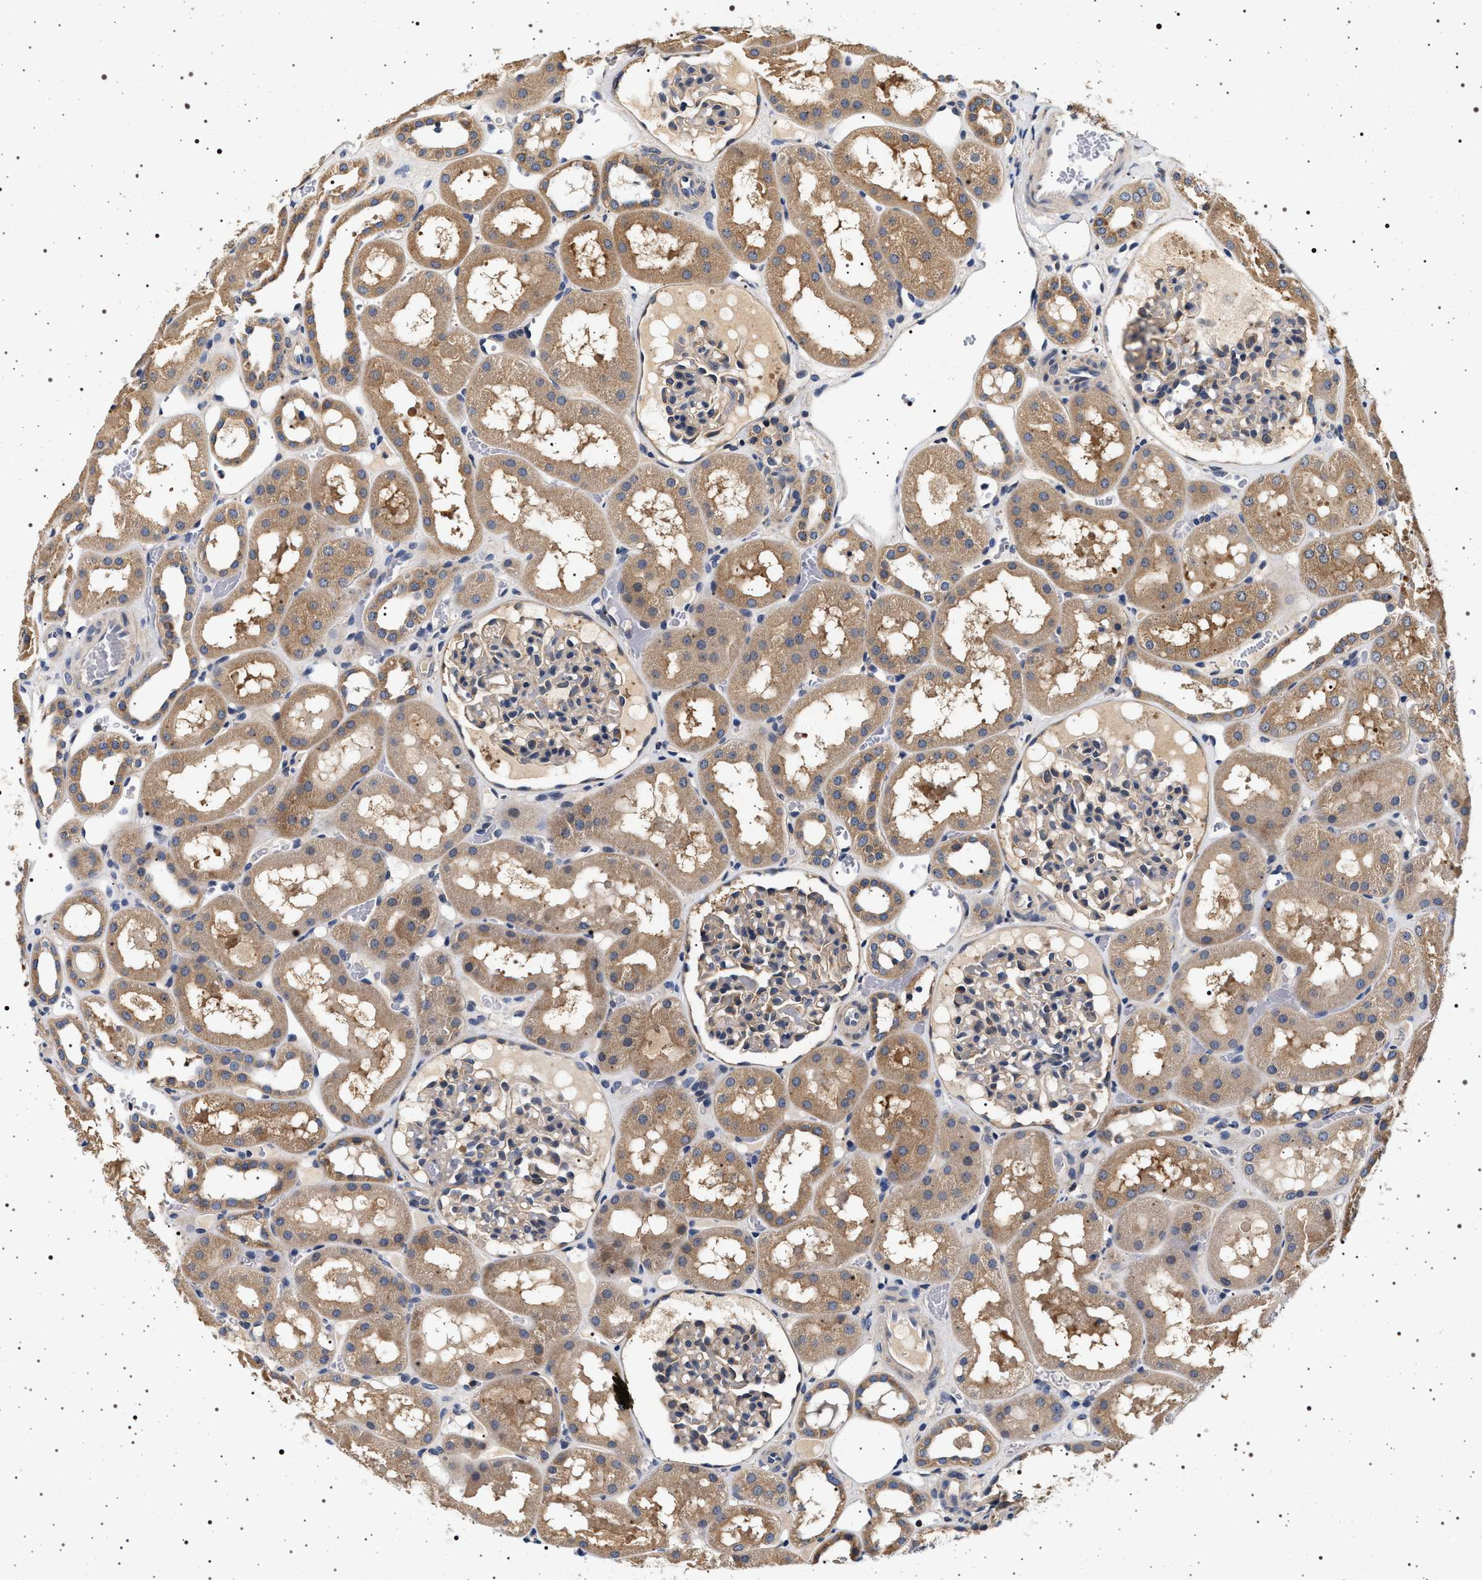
{"staining": {"intensity": "negative", "quantity": "none", "location": "none"}, "tissue": "kidney", "cell_type": "Cells in glomeruli", "image_type": "normal", "snomed": [{"axis": "morphology", "description": "Normal tissue, NOS"}, {"axis": "topography", "description": "Kidney"}, {"axis": "topography", "description": "Urinary bladder"}], "caption": "The immunohistochemistry (IHC) micrograph has no significant staining in cells in glomeruli of kidney. (DAB immunohistochemistry (IHC) visualized using brightfield microscopy, high magnification).", "gene": "DCBLD2", "patient": {"sex": "male", "age": 16}}